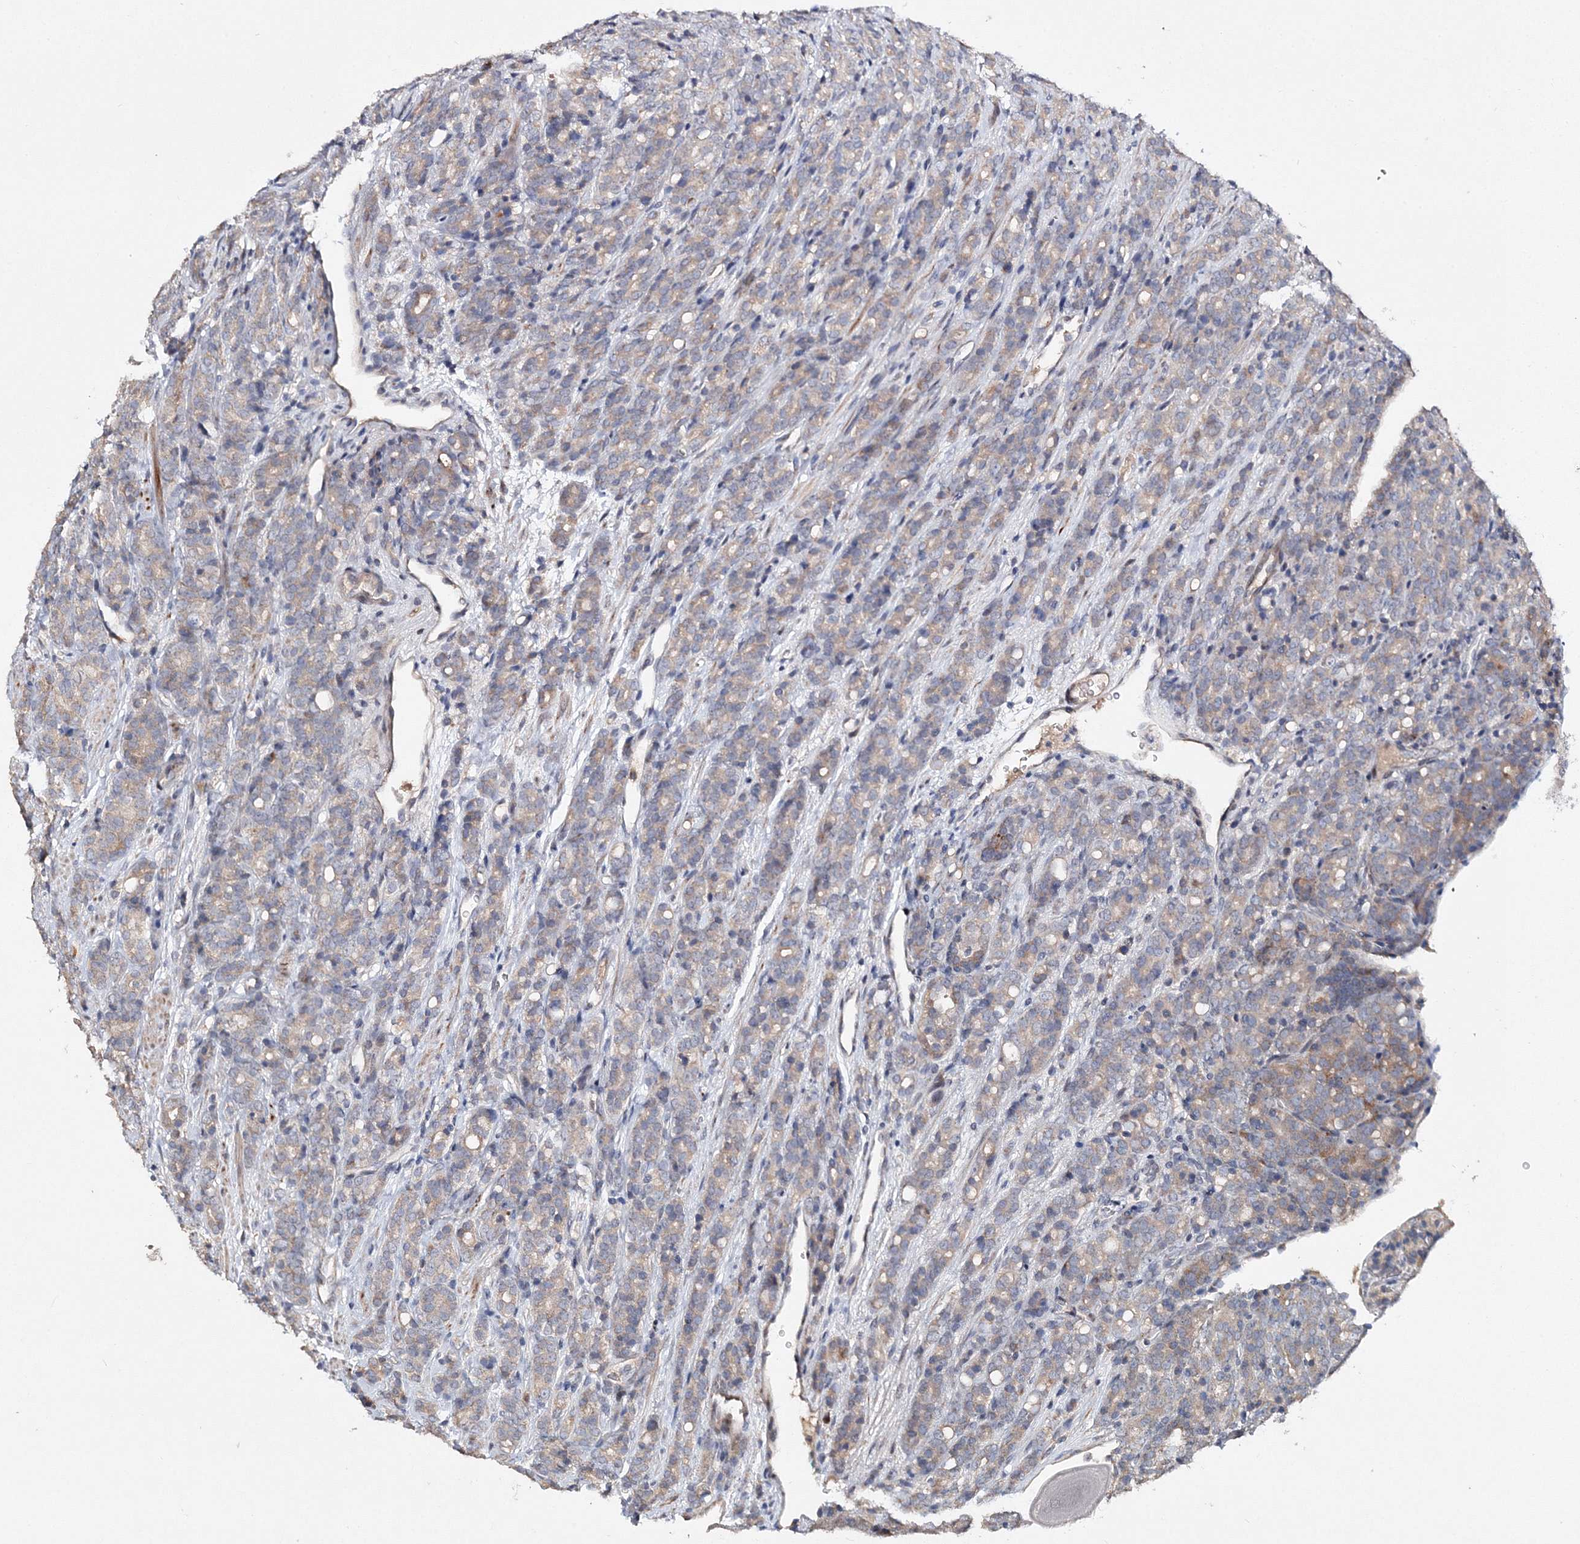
{"staining": {"intensity": "weak", "quantity": "25%-75%", "location": "cytoplasmic/membranous"}, "tissue": "prostate cancer", "cell_type": "Tumor cells", "image_type": "cancer", "snomed": [{"axis": "morphology", "description": "Adenocarcinoma, High grade"}, {"axis": "topography", "description": "Prostate"}], "caption": "High-power microscopy captured an immunohistochemistry (IHC) histopathology image of prostate adenocarcinoma (high-grade), revealing weak cytoplasmic/membranous staining in approximately 25%-75% of tumor cells. Nuclei are stained in blue.", "gene": "GJB5", "patient": {"sex": "male", "age": 62}}